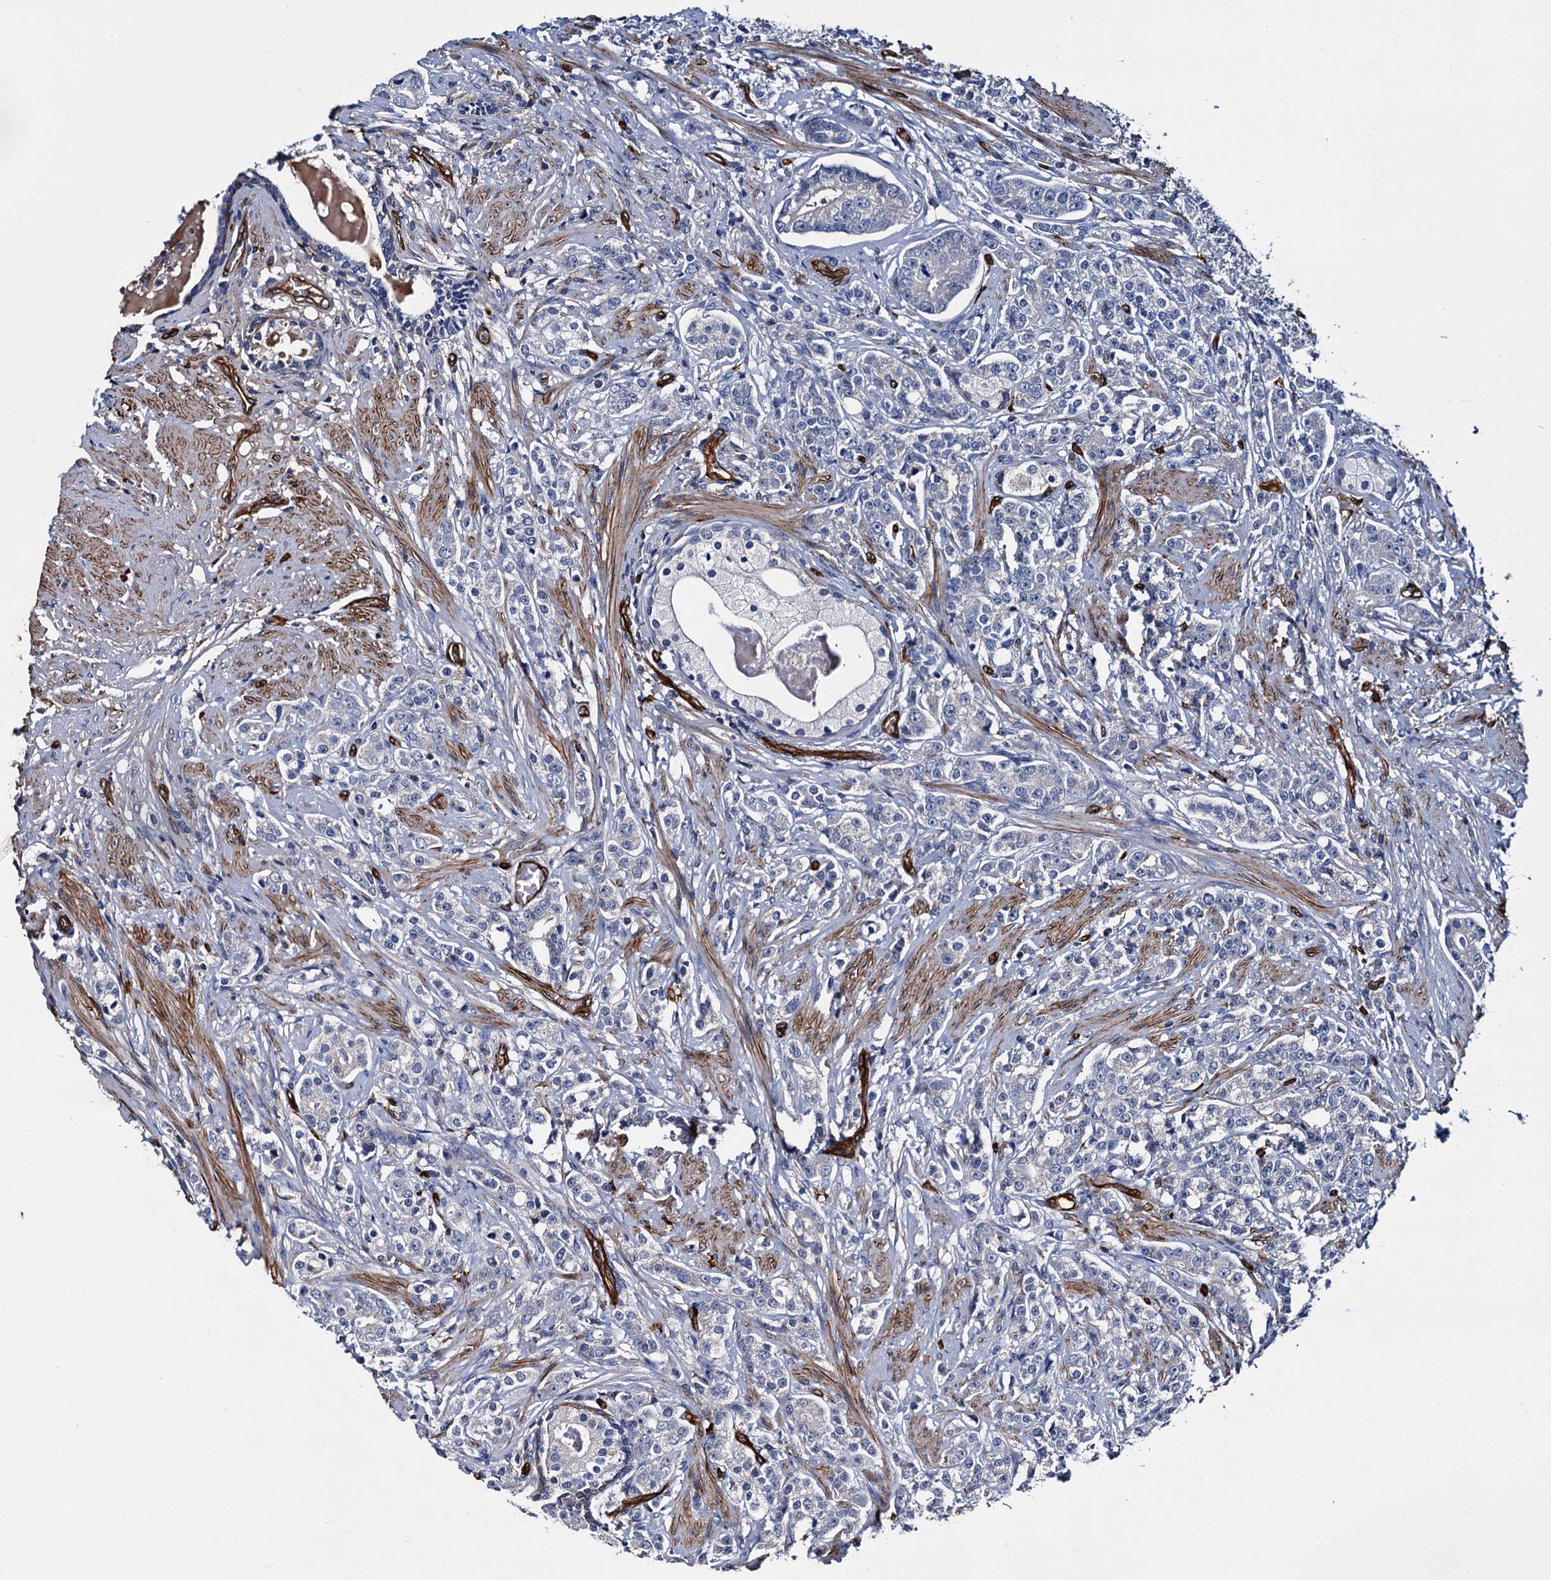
{"staining": {"intensity": "negative", "quantity": "none", "location": "none"}, "tissue": "prostate cancer", "cell_type": "Tumor cells", "image_type": "cancer", "snomed": [{"axis": "morphology", "description": "Adenocarcinoma, High grade"}, {"axis": "topography", "description": "Prostate"}], "caption": "IHC histopathology image of neoplastic tissue: prostate cancer (adenocarcinoma (high-grade)) stained with DAB (3,3'-diaminobenzidine) displays no significant protein expression in tumor cells.", "gene": "CACNA1C", "patient": {"sex": "male", "age": 69}}